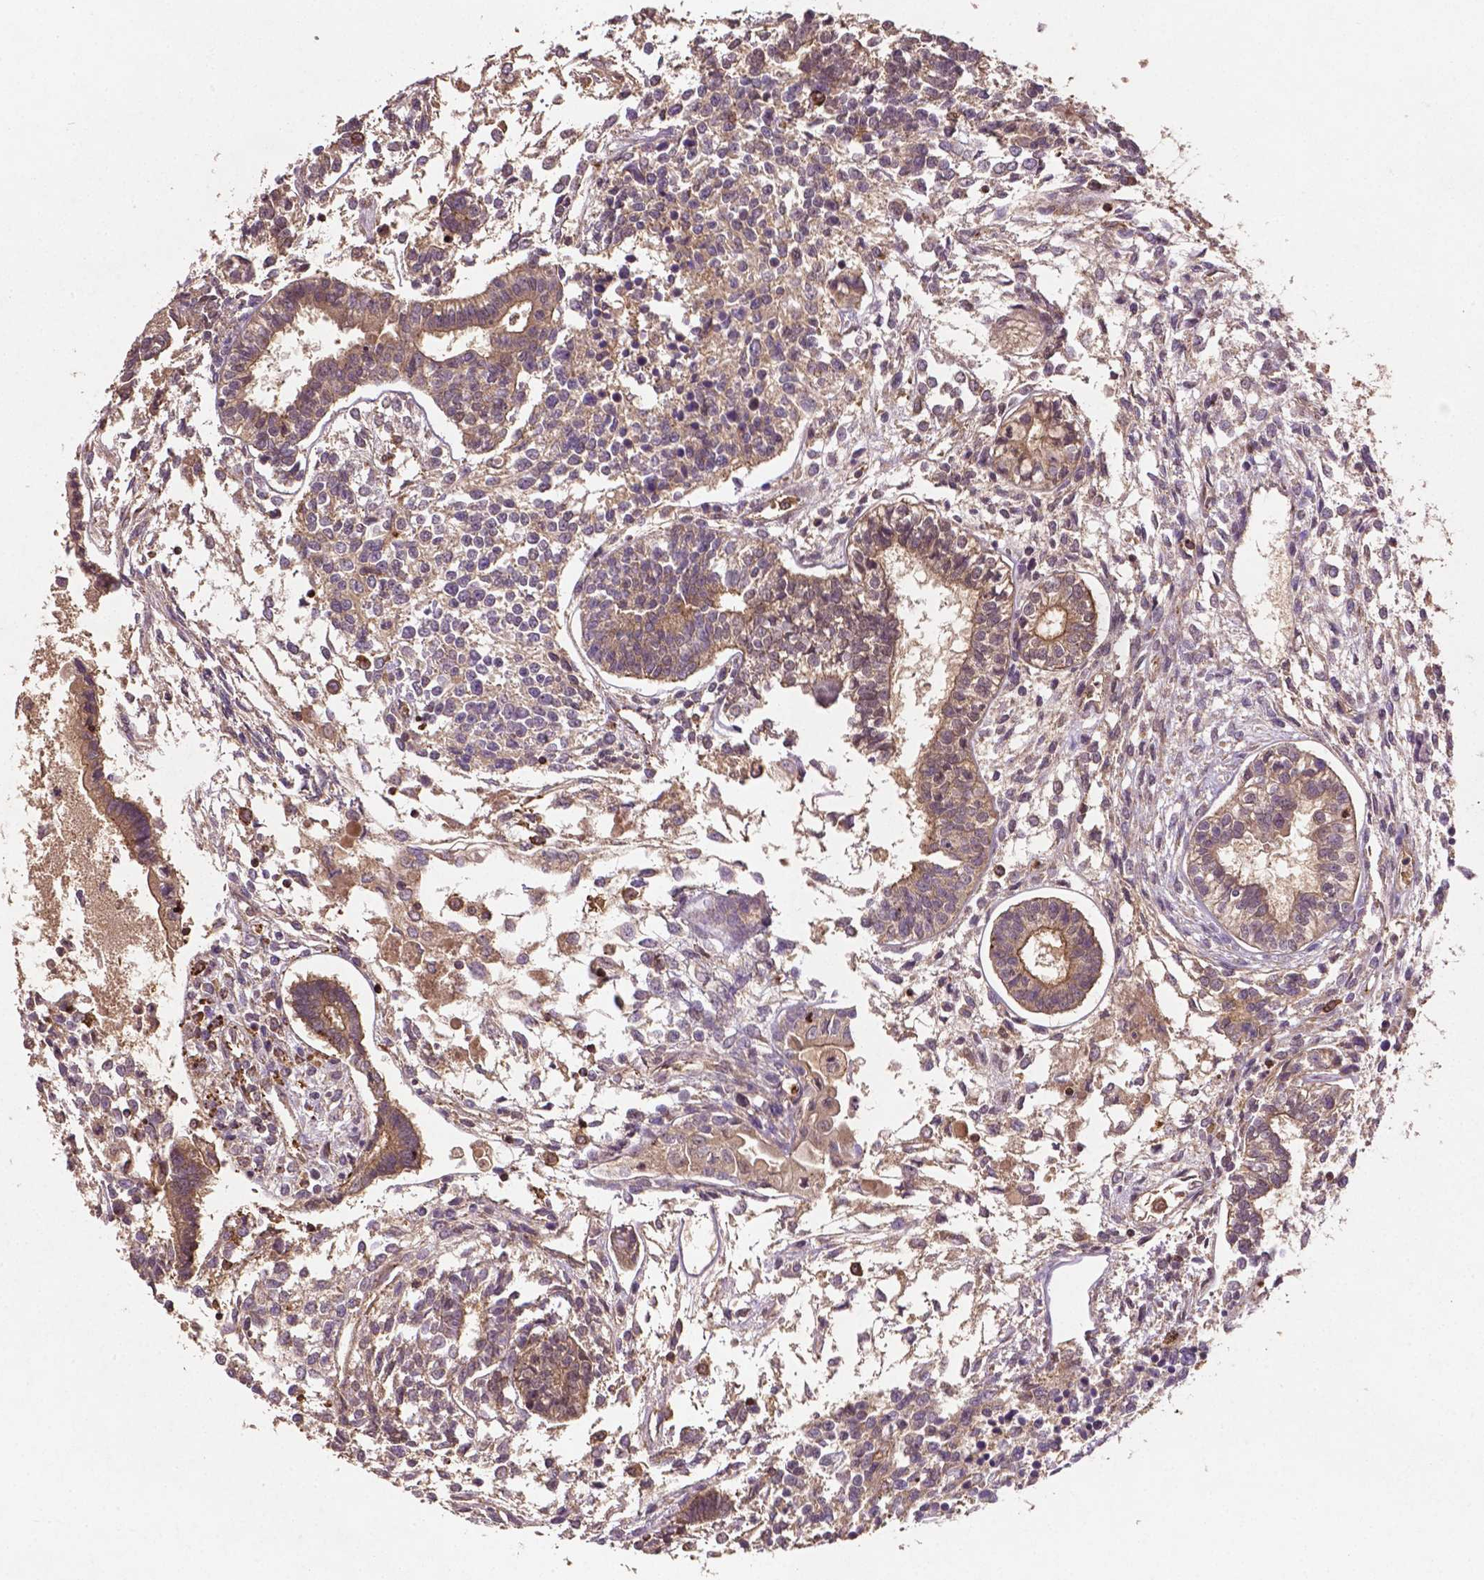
{"staining": {"intensity": "moderate", "quantity": "25%-75%", "location": "cytoplasmic/membranous"}, "tissue": "testis cancer", "cell_type": "Tumor cells", "image_type": "cancer", "snomed": [{"axis": "morphology", "description": "Carcinoma, Embryonal, NOS"}, {"axis": "topography", "description": "Testis"}], "caption": "The immunohistochemical stain shows moderate cytoplasmic/membranous staining in tumor cells of testis embryonal carcinoma tissue.", "gene": "ZMYND19", "patient": {"sex": "male", "age": 37}}